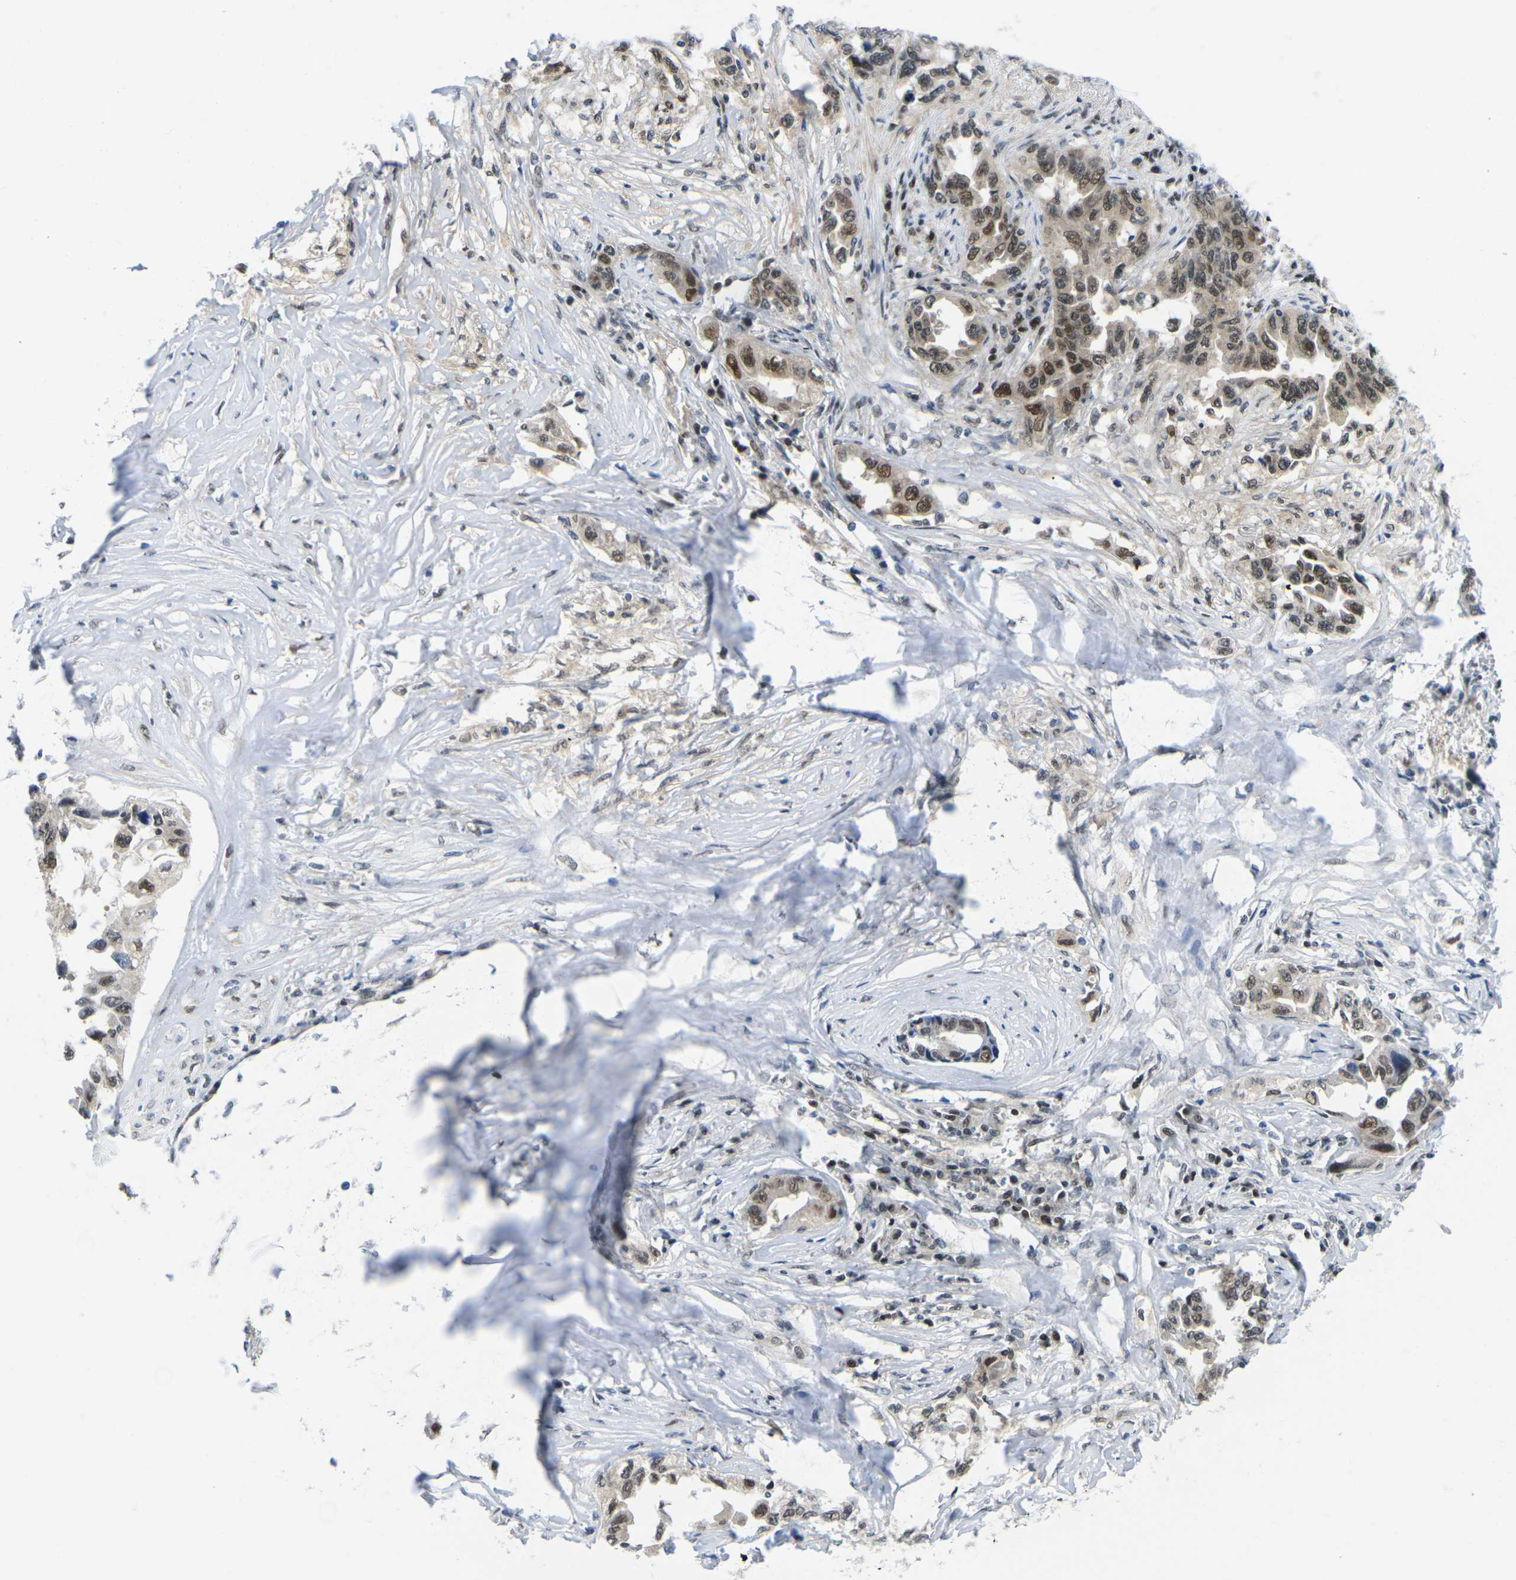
{"staining": {"intensity": "moderate", "quantity": ">75%", "location": "cytoplasmic/membranous,nuclear"}, "tissue": "lung cancer", "cell_type": "Tumor cells", "image_type": "cancer", "snomed": [{"axis": "morphology", "description": "Adenocarcinoma, NOS"}, {"axis": "topography", "description": "Lung"}], "caption": "Lung cancer (adenocarcinoma) stained for a protein (brown) reveals moderate cytoplasmic/membranous and nuclear positive expression in about >75% of tumor cells.", "gene": "UBA7", "patient": {"sex": "female", "age": 51}}